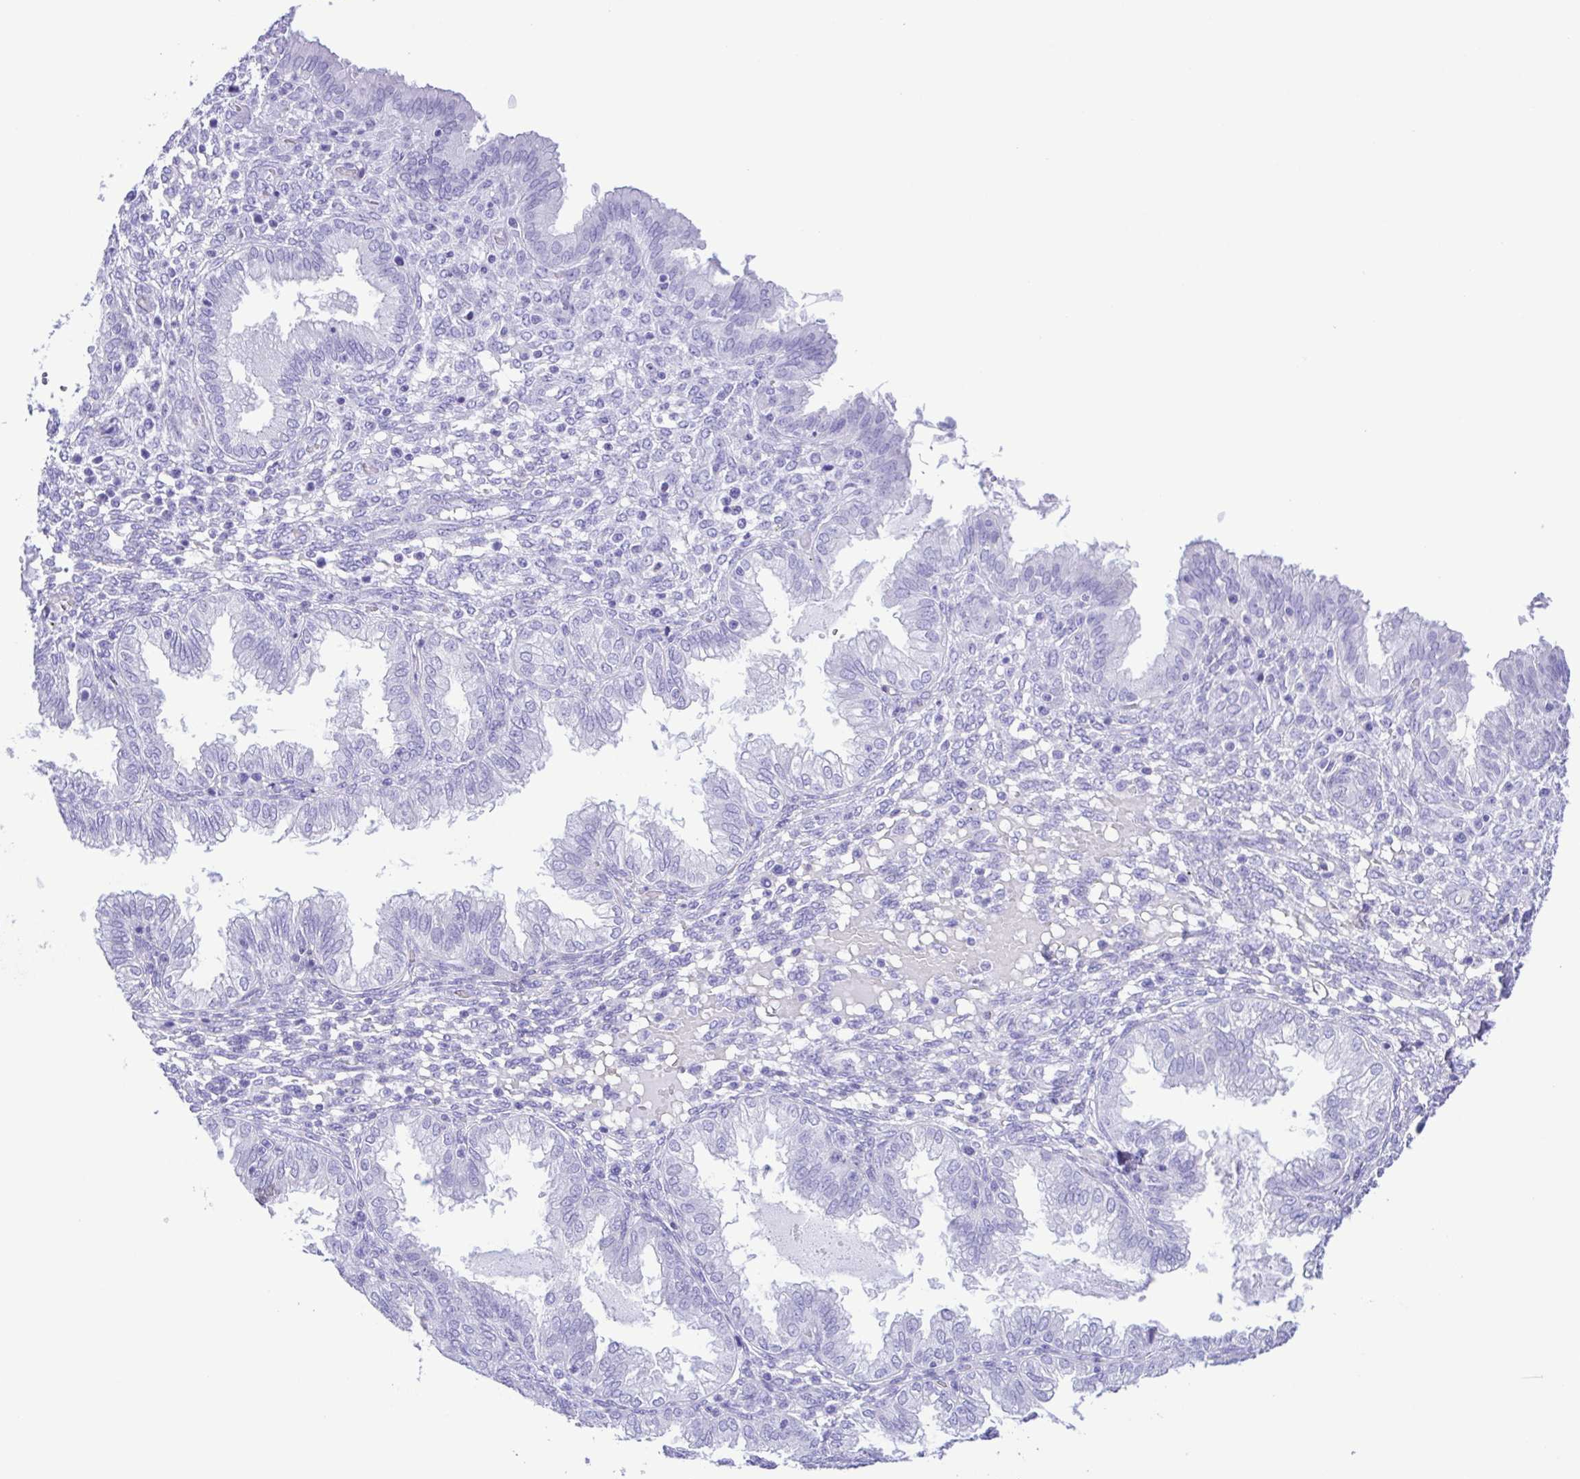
{"staining": {"intensity": "negative", "quantity": "none", "location": "none"}, "tissue": "endometrium", "cell_type": "Cells in endometrial stroma", "image_type": "normal", "snomed": [{"axis": "morphology", "description": "Normal tissue, NOS"}, {"axis": "topography", "description": "Endometrium"}], "caption": "Cells in endometrial stroma show no significant protein staining in normal endometrium. (Brightfield microscopy of DAB (3,3'-diaminobenzidine) immunohistochemistry at high magnification).", "gene": "GPR17", "patient": {"sex": "female", "age": 33}}